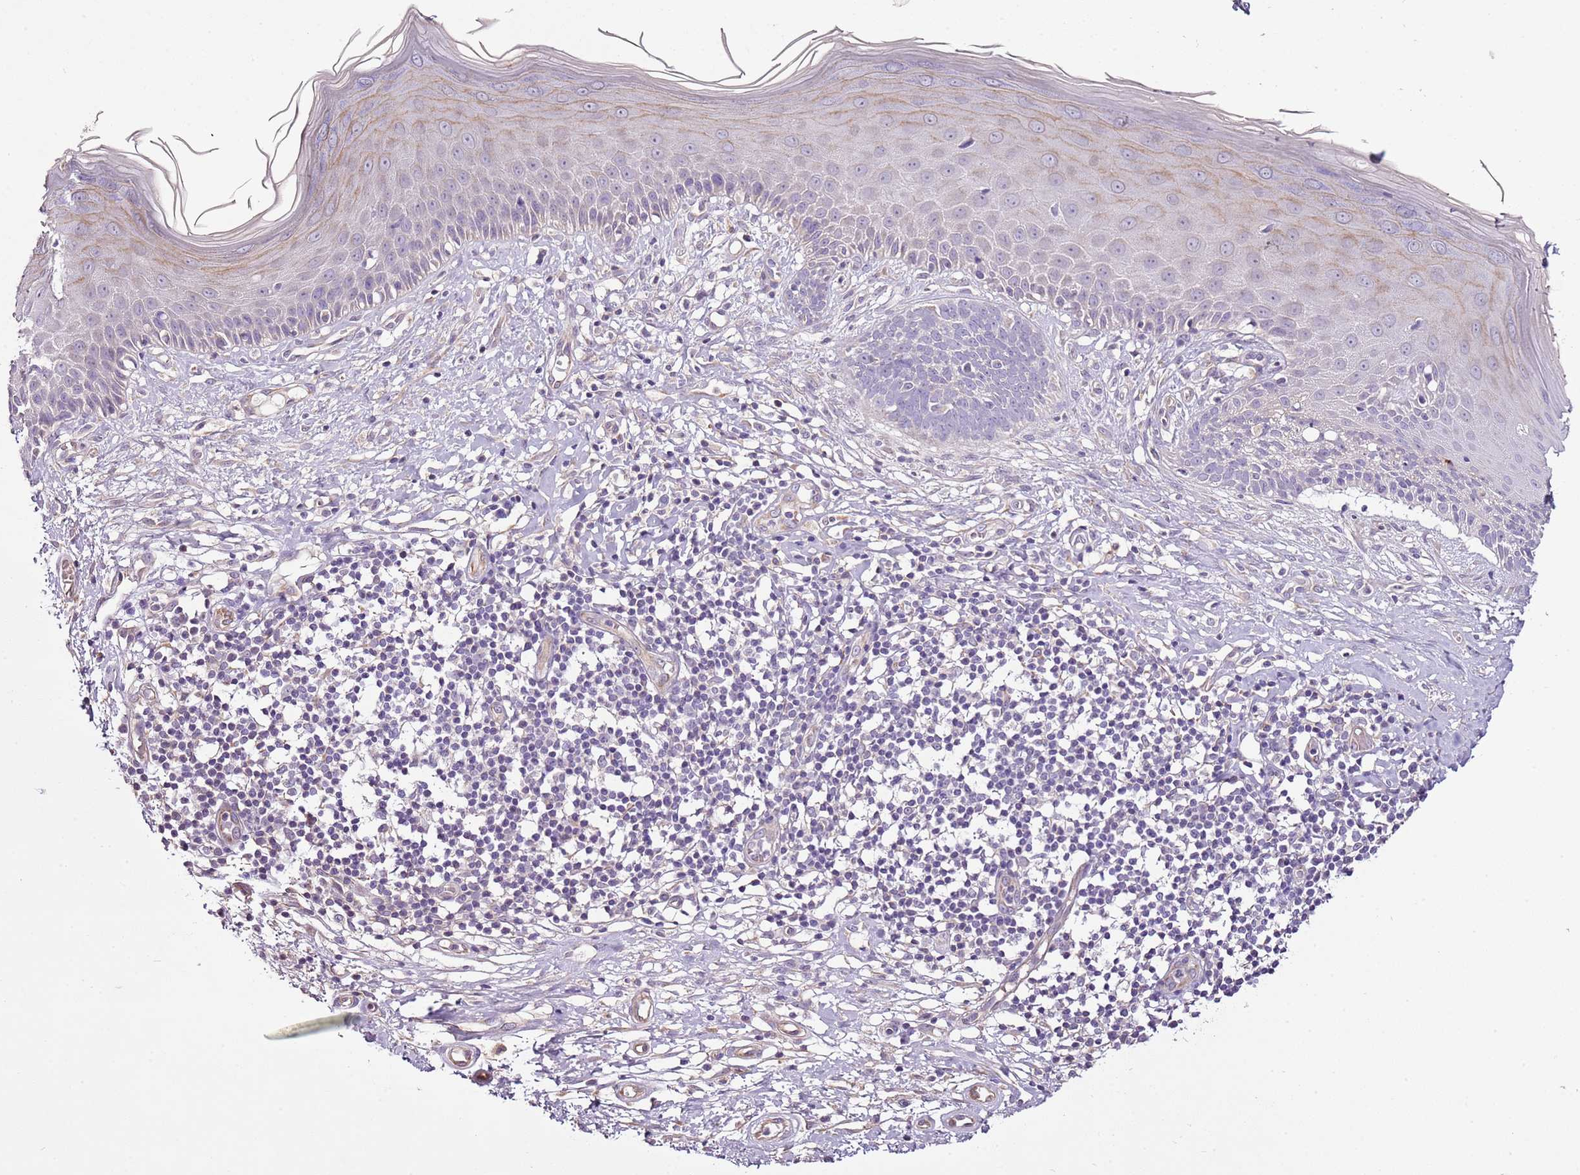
{"staining": {"intensity": "negative", "quantity": "none", "location": "none"}, "tissue": "skin cancer", "cell_type": "Tumor cells", "image_type": "cancer", "snomed": [{"axis": "morphology", "description": "Basal cell carcinoma"}, {"axis": "topography", "description": "Skin"}], "caption": "Immunohistochemistry (IHC) of skin basal cell carcinoma shows no staining in tumor cells.", "gene": "CMKLR1", "patient": {"sex": "male", "age": 78}}